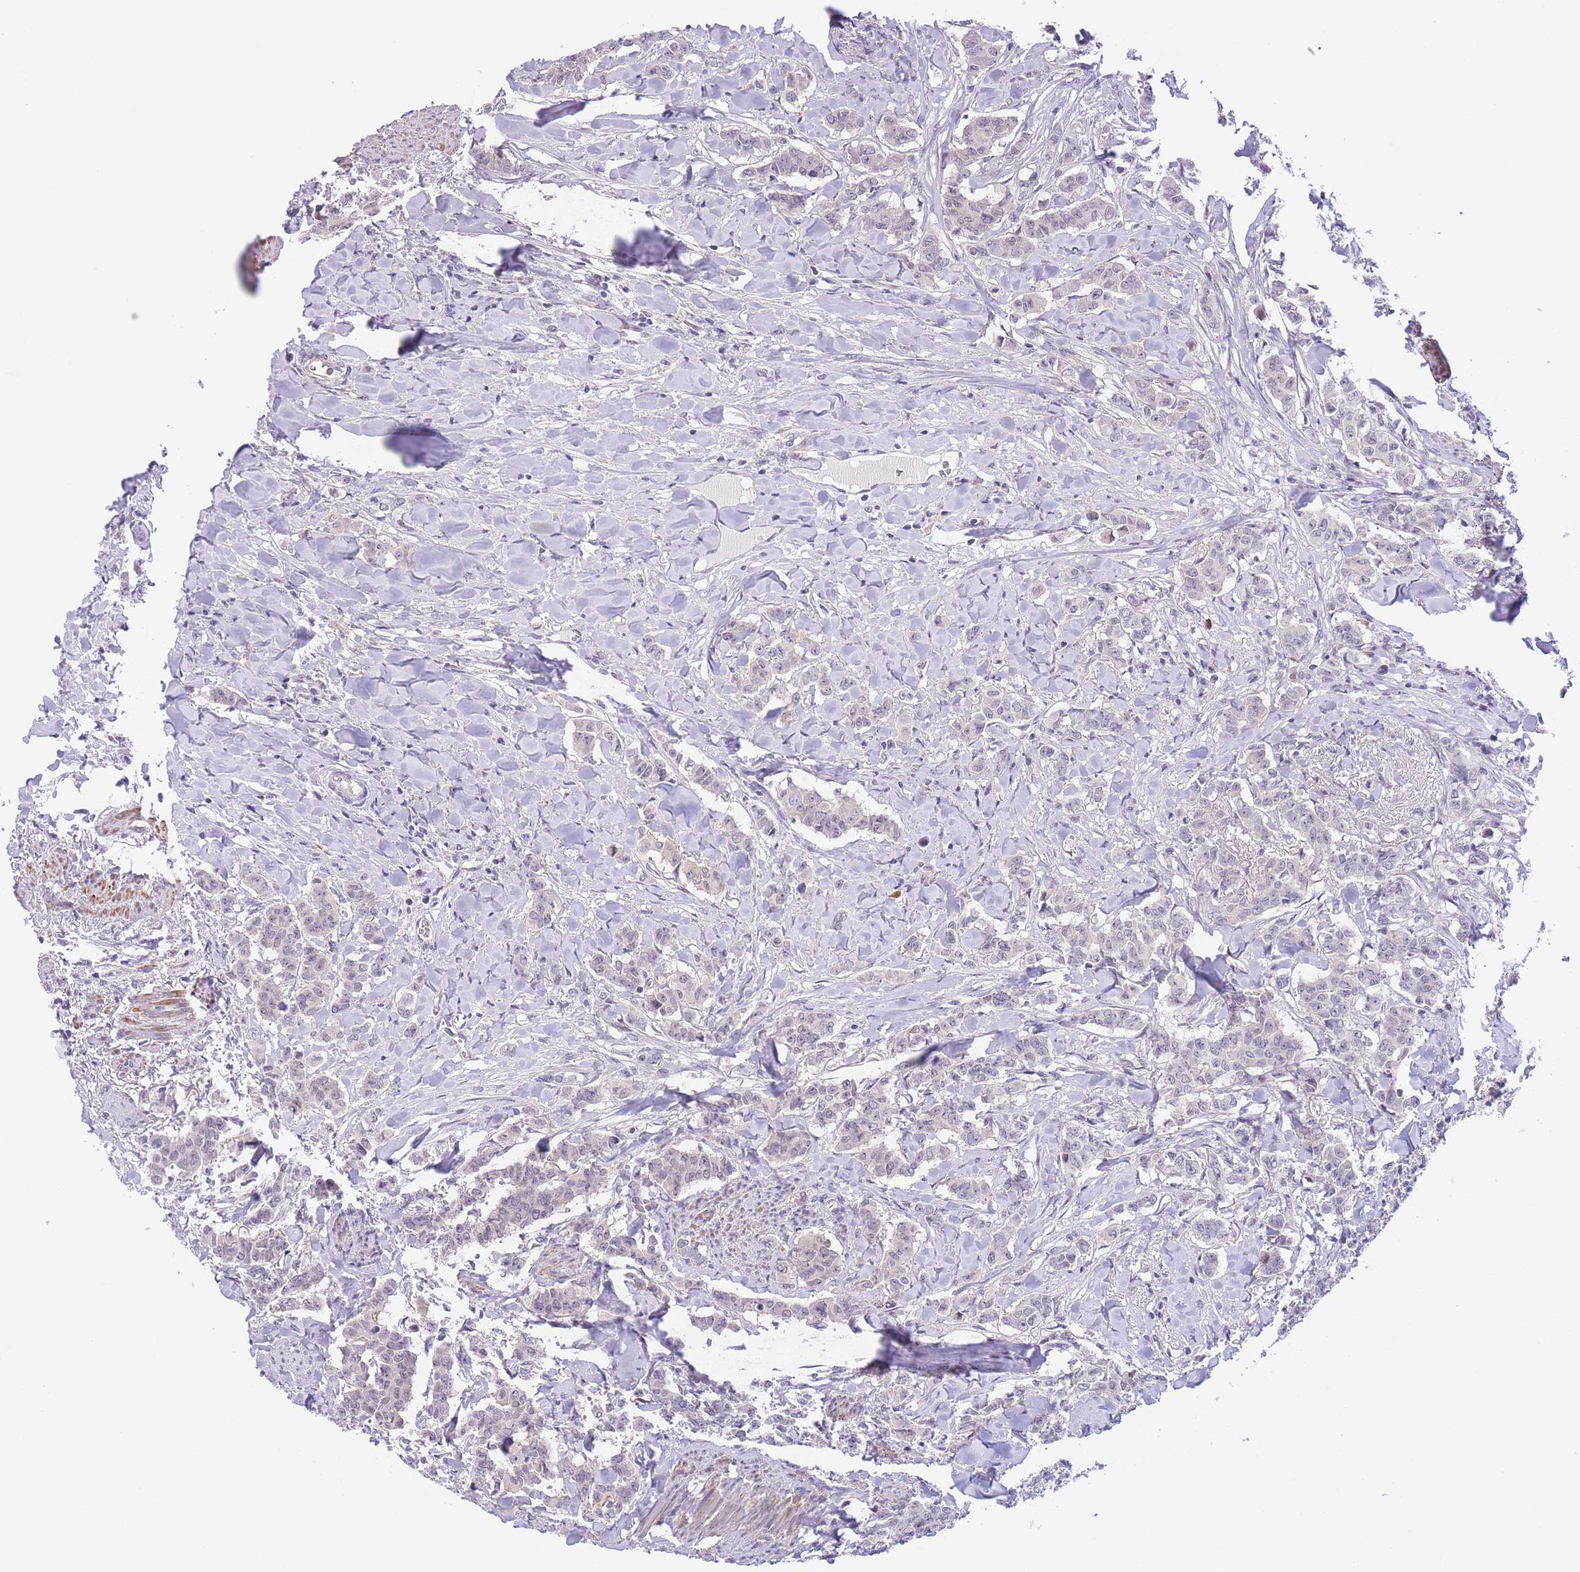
{"staining": {"intensity": "negative", "quantity": "none", "location": "none"}, "tissue": "breast cancer", "cell_type": "Tumor cells", "image_type": "cancer", "snomed": [{"axis": "morphology", "description": "Duct carcinoma"}, {"axis": "topography", "description": "Breast"}], "caption": "An image of breast cancer stained for a protein exhibits no brown staining in tumor cells.", "gene": "C9orf152", "patient": {"sex": "female", "age": 40}}